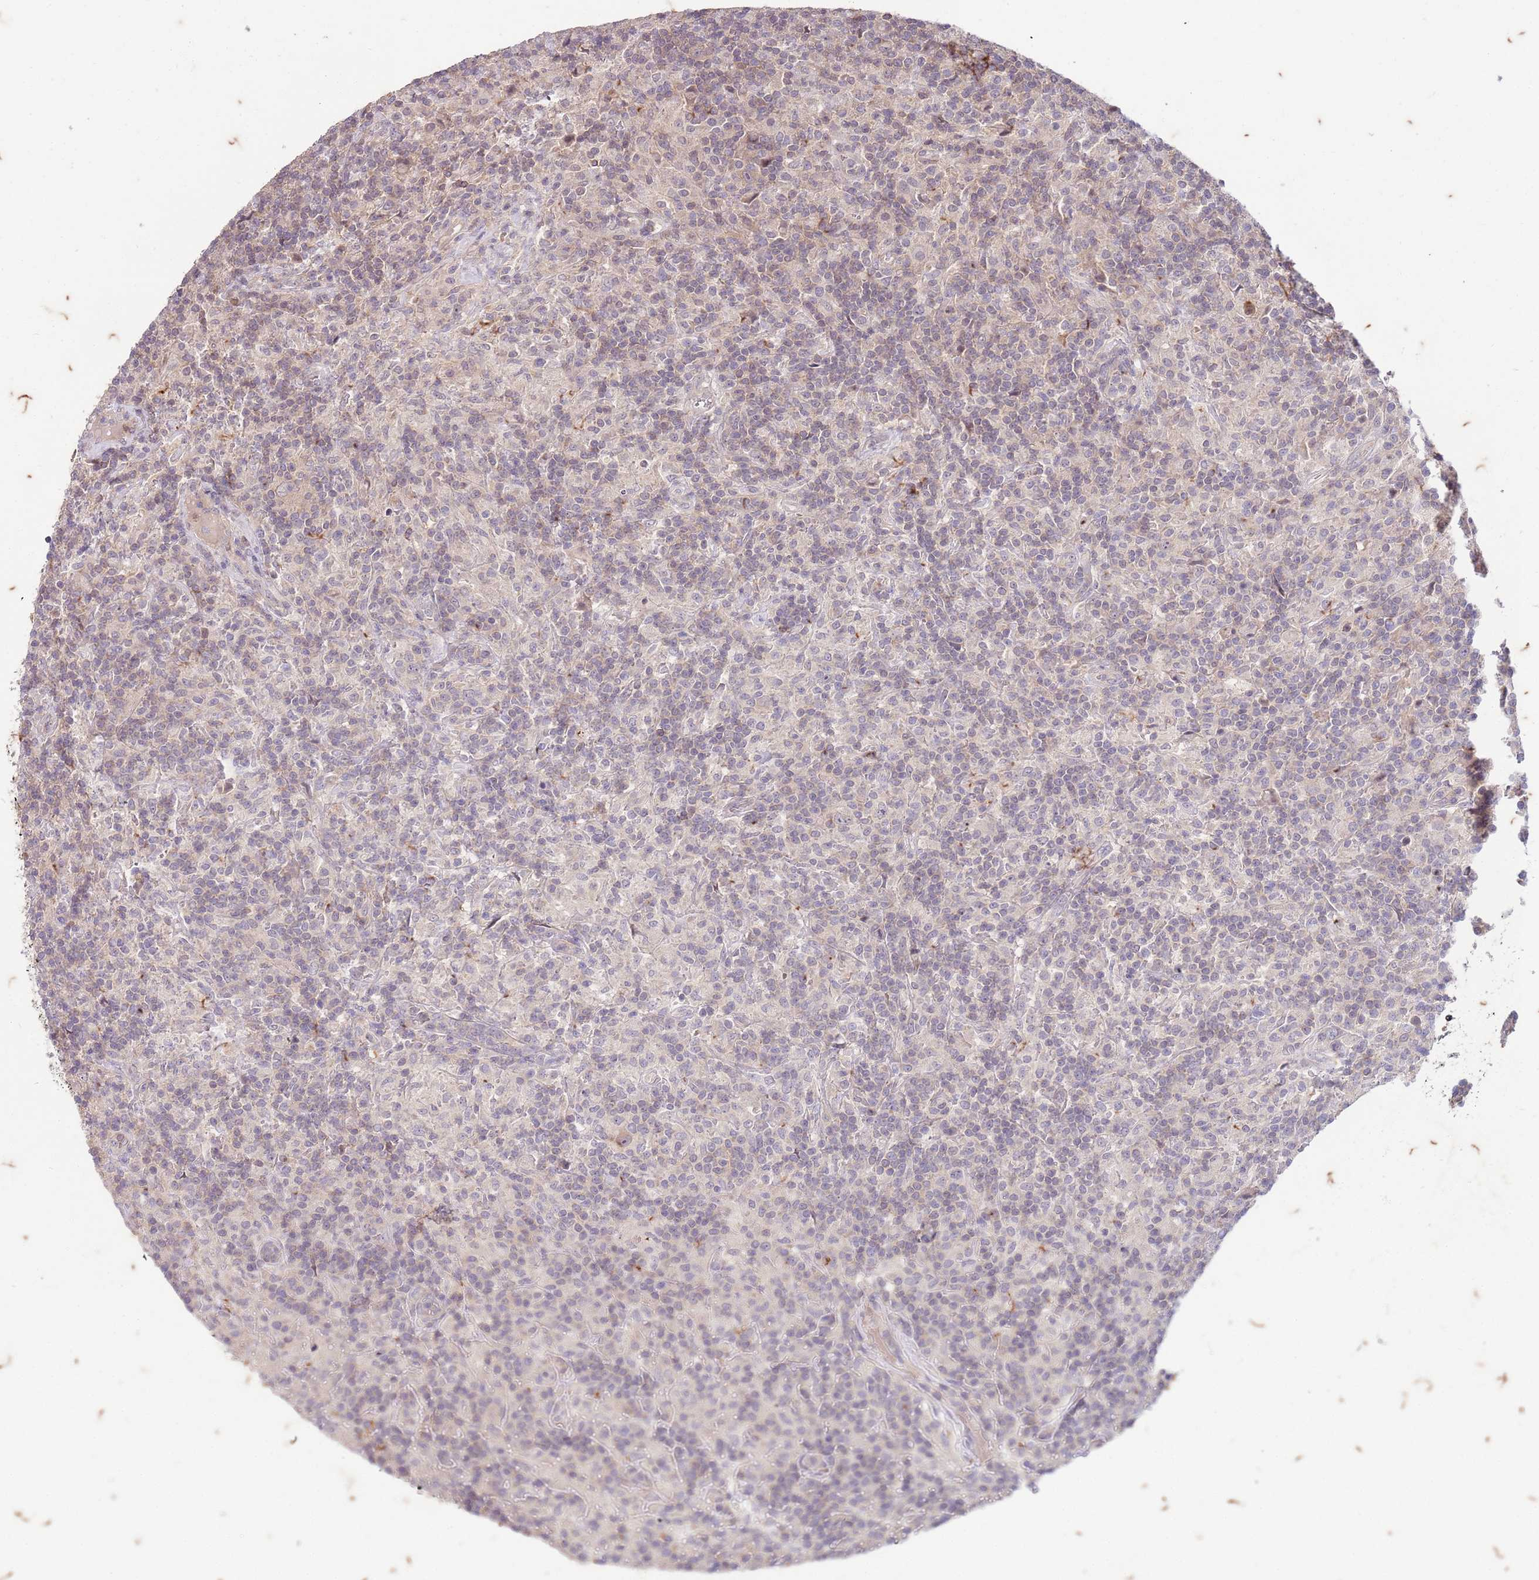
{"staining": {"intensity": "negative", "quantity": "none", "location": "none"}, "tissue": "lymphoma", "cell_type": "Tumor cells", "image_type": "cancer", "snomed": [{"axis": "morphology", "description": "Hodgkin's disease, NOS"}, {"axis": "topography", "description": "Lymph node"}], "caption": "An image of human Hodgkin's disease is negative for staining in tumor cells.", "gene": "RAPGEF3", "patient": {"sex": "male", "age": 70}}